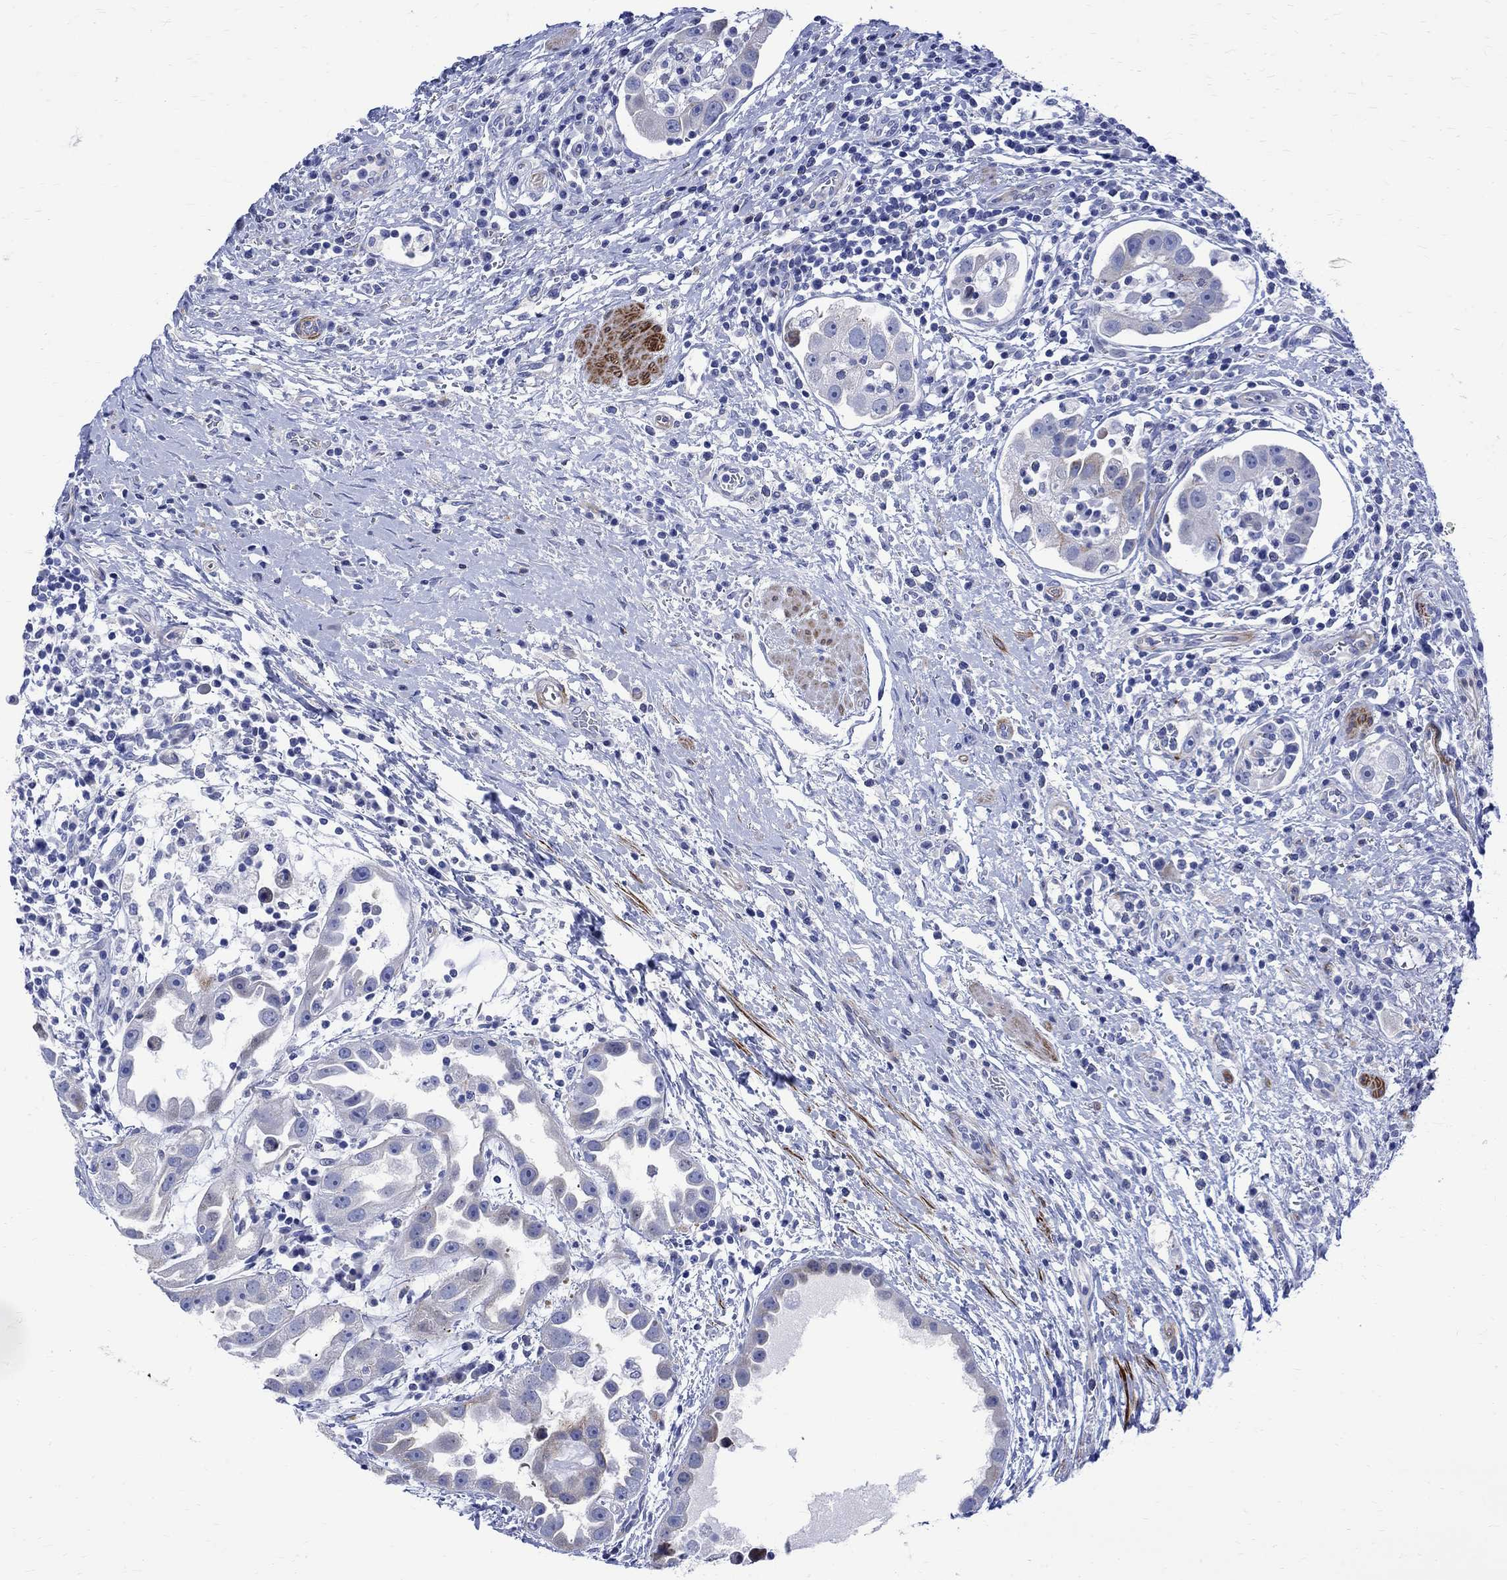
{"staining": {"intensity": "weak", "quantity": "<25%", "location": "cytoplasmic/membranous"}, "tissue": "urothelial cancer", "cell_type": "Tumor cells", "image_type": "cancer", "snomed": [{"axis": "morphology", "description": "Urothelial carcinoma, High grade"}, {"axis": "topography", "description": "Urinary bladder"}], "caption": "There is no significant positivity in tumor cells of urothelial cancer.", "gene": "PARVB", "patient": {"sex": "female", "age": 41}}